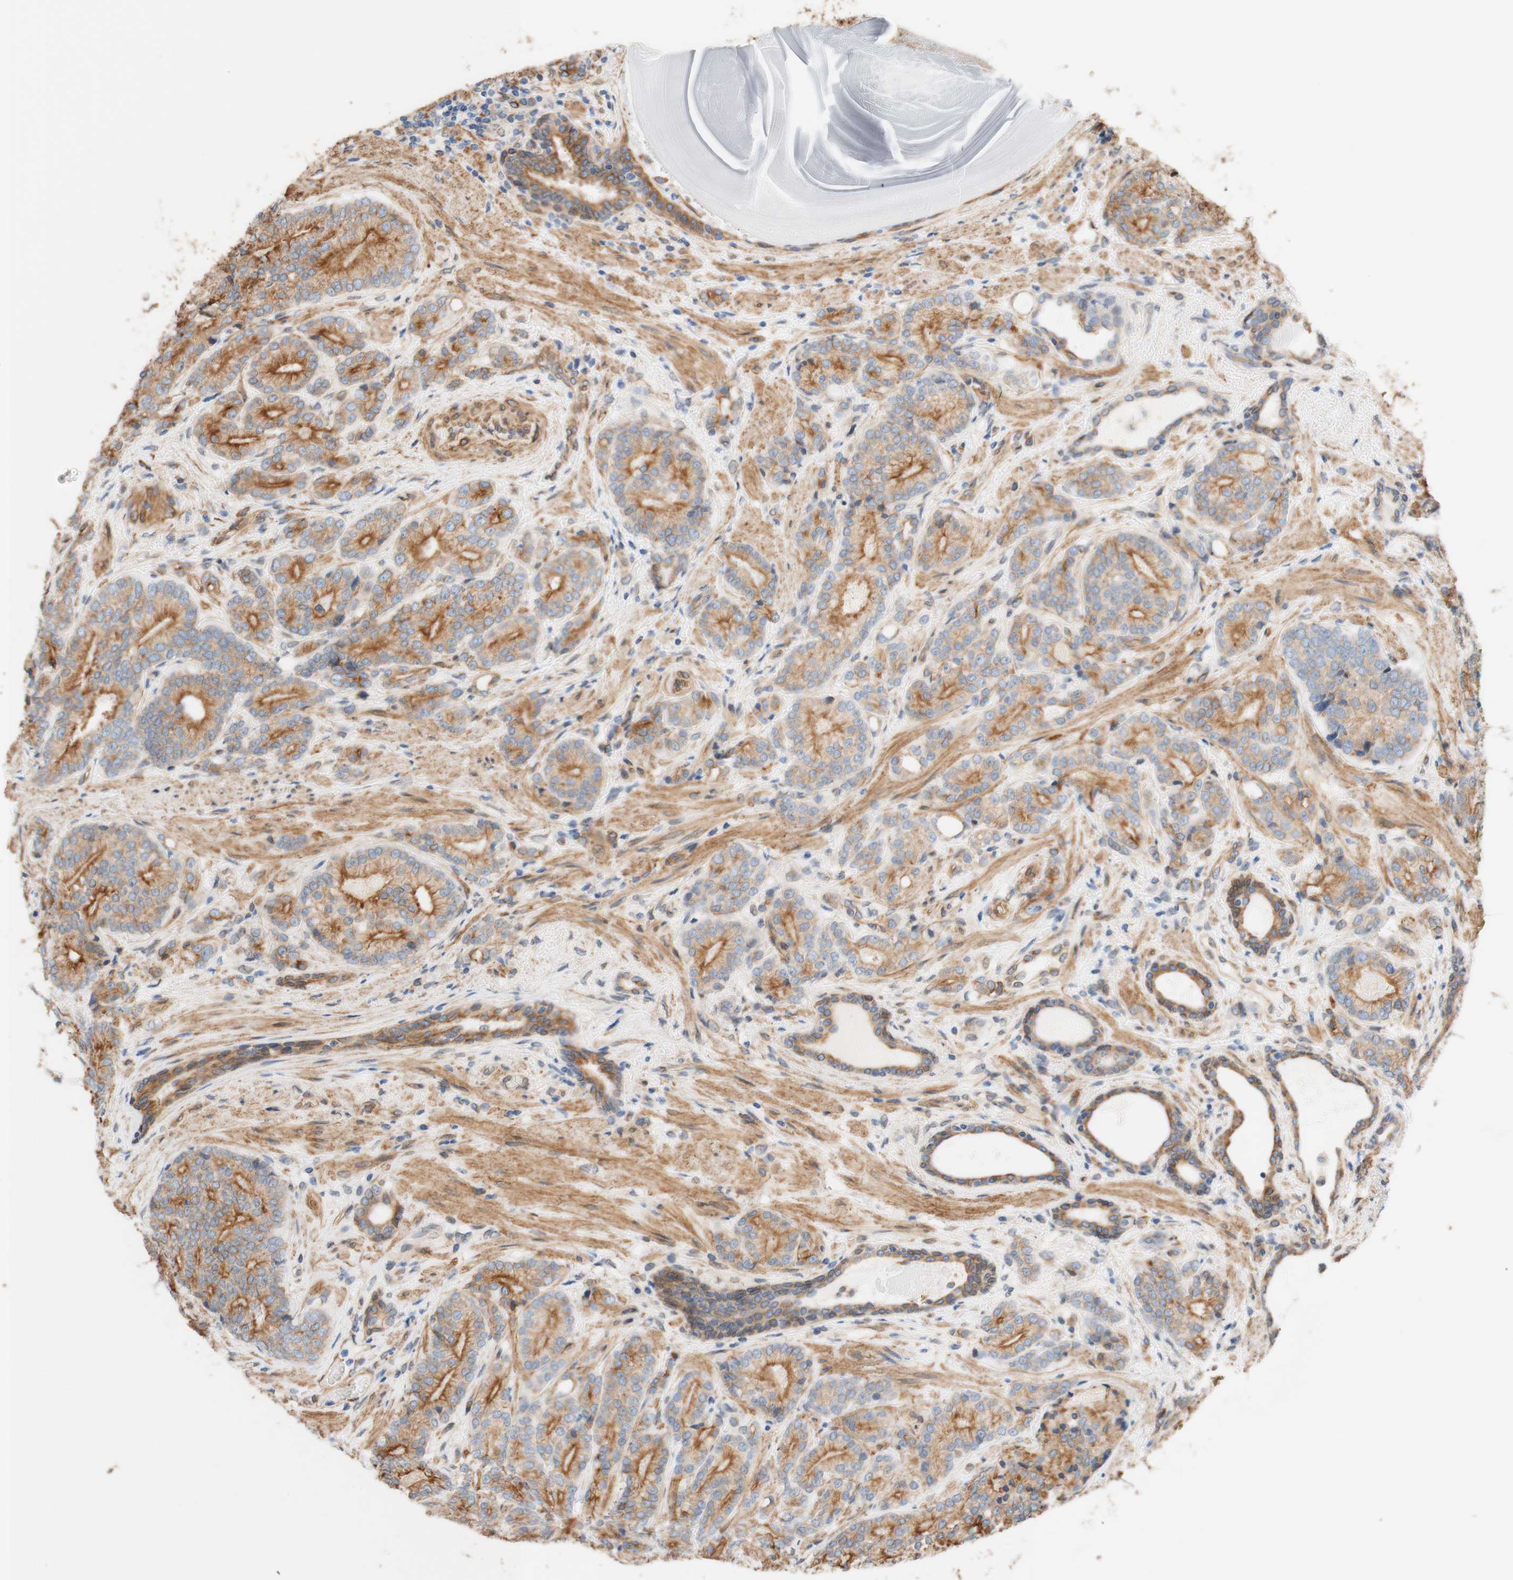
{"staining": {"intensity": "moderate", "quantity": "25%-75%", "location": "cytoplasmic/membranous"}, "tissue": "prostate cancer", "cell_type": "Tumor cells", "image_type": "cancer", "snomed": [{"axis": "morphology", "description": "Adenocarcinoma, High grade"}, {"axis": "topography", "description": "Prostate"}], "caption": "A high-resolution photomicrograph shows immunohistochemistry staining of prostate cancer, which demonstrates moderate cytoplasmic/membranous expression in about 25%-75% of tumor cells.", "gene": "ENDOD1", "patient": {"sex": "male", "age": 61}}